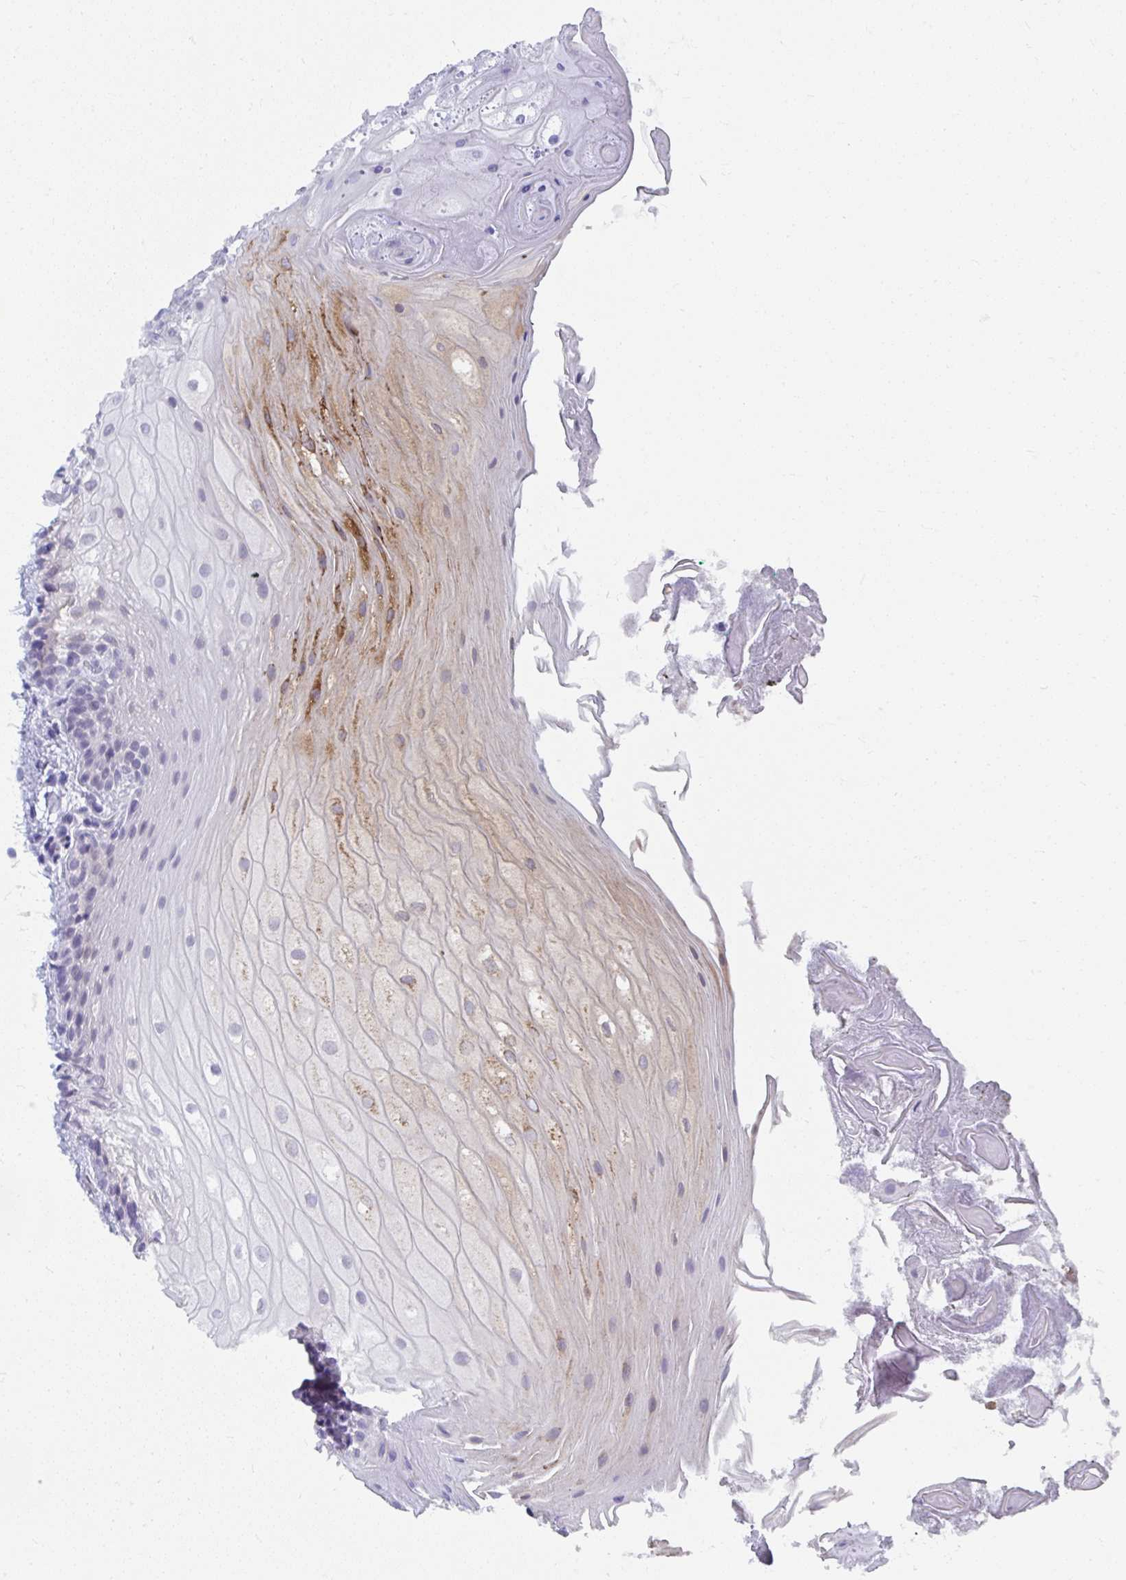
{"staining": {"intensity": "moderate", "quantity": "<25%", "location": "cytoplasmic/membranous"}, "tissue": "oral mucosa", "cell_type": "Squamous epithelial cells", "image_type": "normal", "snomed": [{"axis": "morphology", "description": "Normal tissue, NOS"}, {"axis": "topography", "description": "Oral tissue"}, {"axis": "topography", "description": "Tounge, NOS"}, {"axis": "topography", "description": "Head-Neck"}], "caption": "DAB (3,3'-diaminobenzidine) immunohistochemical staining of benign human oral mucosa displays moderate cytoplasmic/membranous protein staining in about <25% of squamous epithelial cells.", "gene": "UGT3A2", "patient": {"sex": "female", "age": 84}}